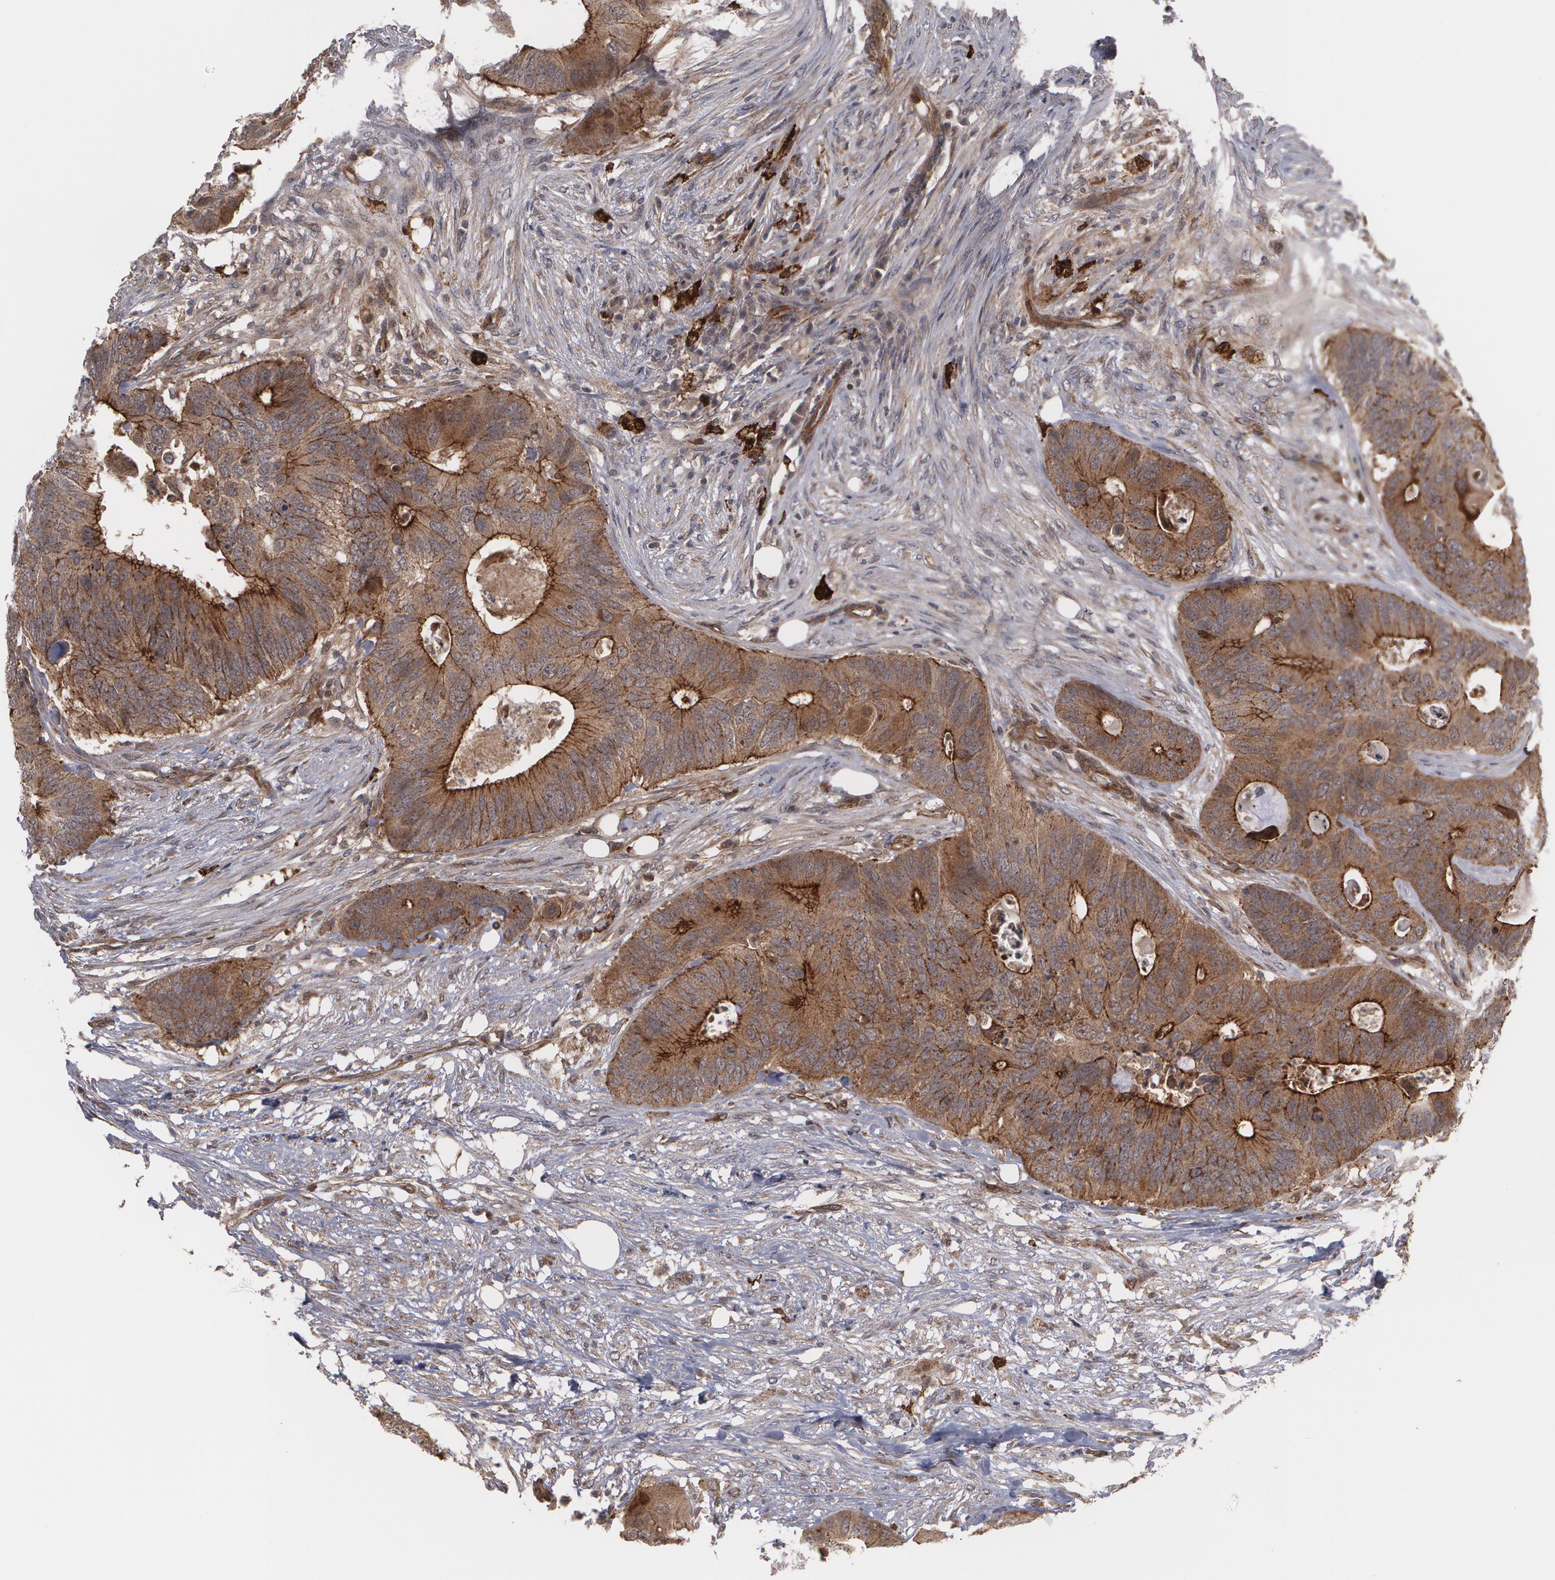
{"staining": {"intensity": "strong", "quantity": ">75%", "location": "cytoplasmic/membranous"}, "tissue": "colorectal cancer", "cell_type": "Tumor cells", "image_type": "cancer", "snomed": [{"axis": "morphology", "description": "Adenocarcinoma, NOS"}, {"axis": "topography", "description": "Colon"}], "caption": "Strong cytoplasmic/membranous expression is identified in about >75% of tumor cells in colorectal cancer (adenocarcinoma).", "gene": "TJP1", "patient": {"sex": "male", "age": 71}}